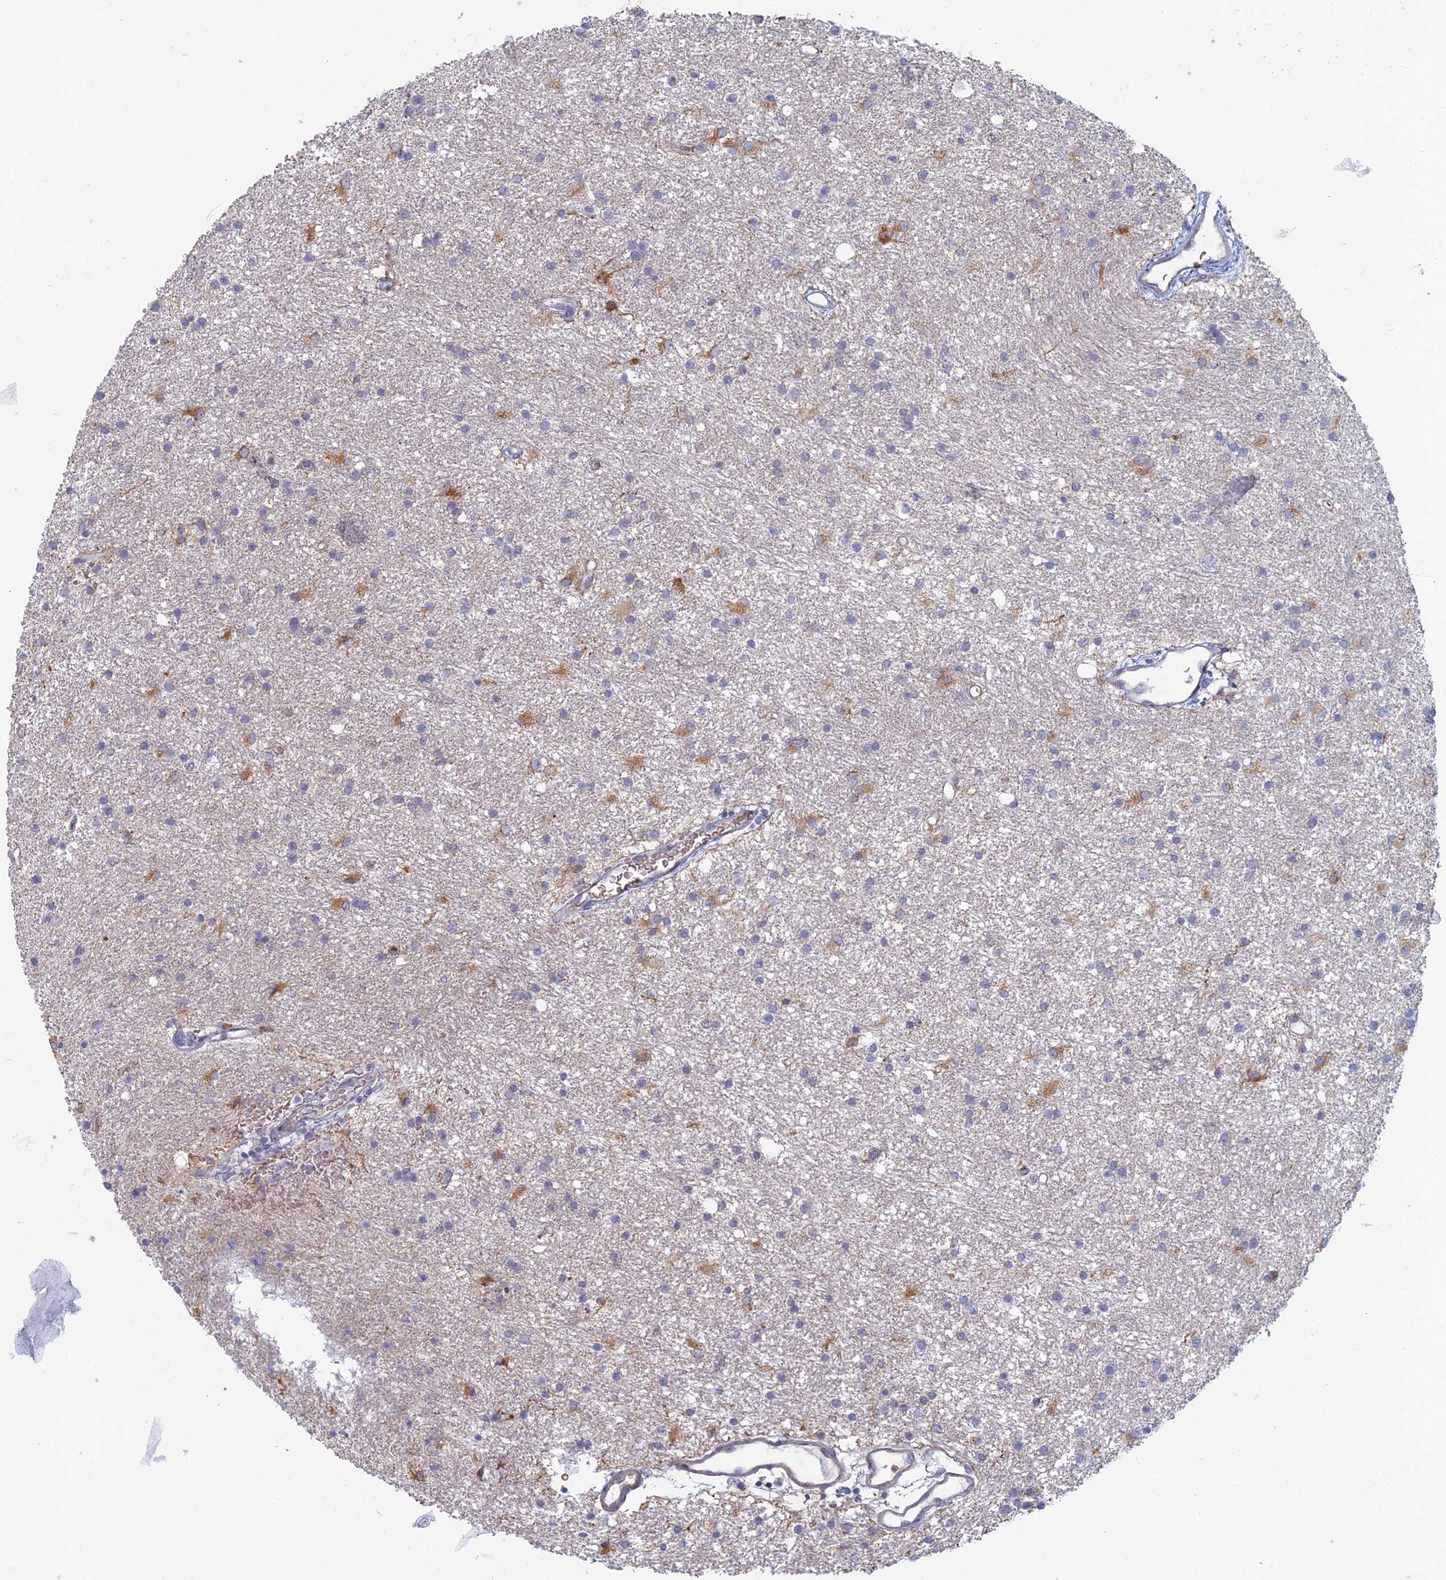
{"staining": {"intensity": "moderate", "quantity": "<25%", "location": "cytoplasmic/membranous"}, "tissue": "glioma", "cell_type": "Tumor cells", "image_type": "cancer", "snomed": [{"axis": "morphology", "description": "Glioma, malignant, High grade"}, {"axis": "topography", "description": "Brain"}], "caption": "High-power microscopy captured an IHC micrograph of glioma, revealing moderate cytoplasmic/membranous staining in approximately <25% of tumor cells.", "gene": "TBC1D30", "patient": {"sex": "male", "age": 77}}